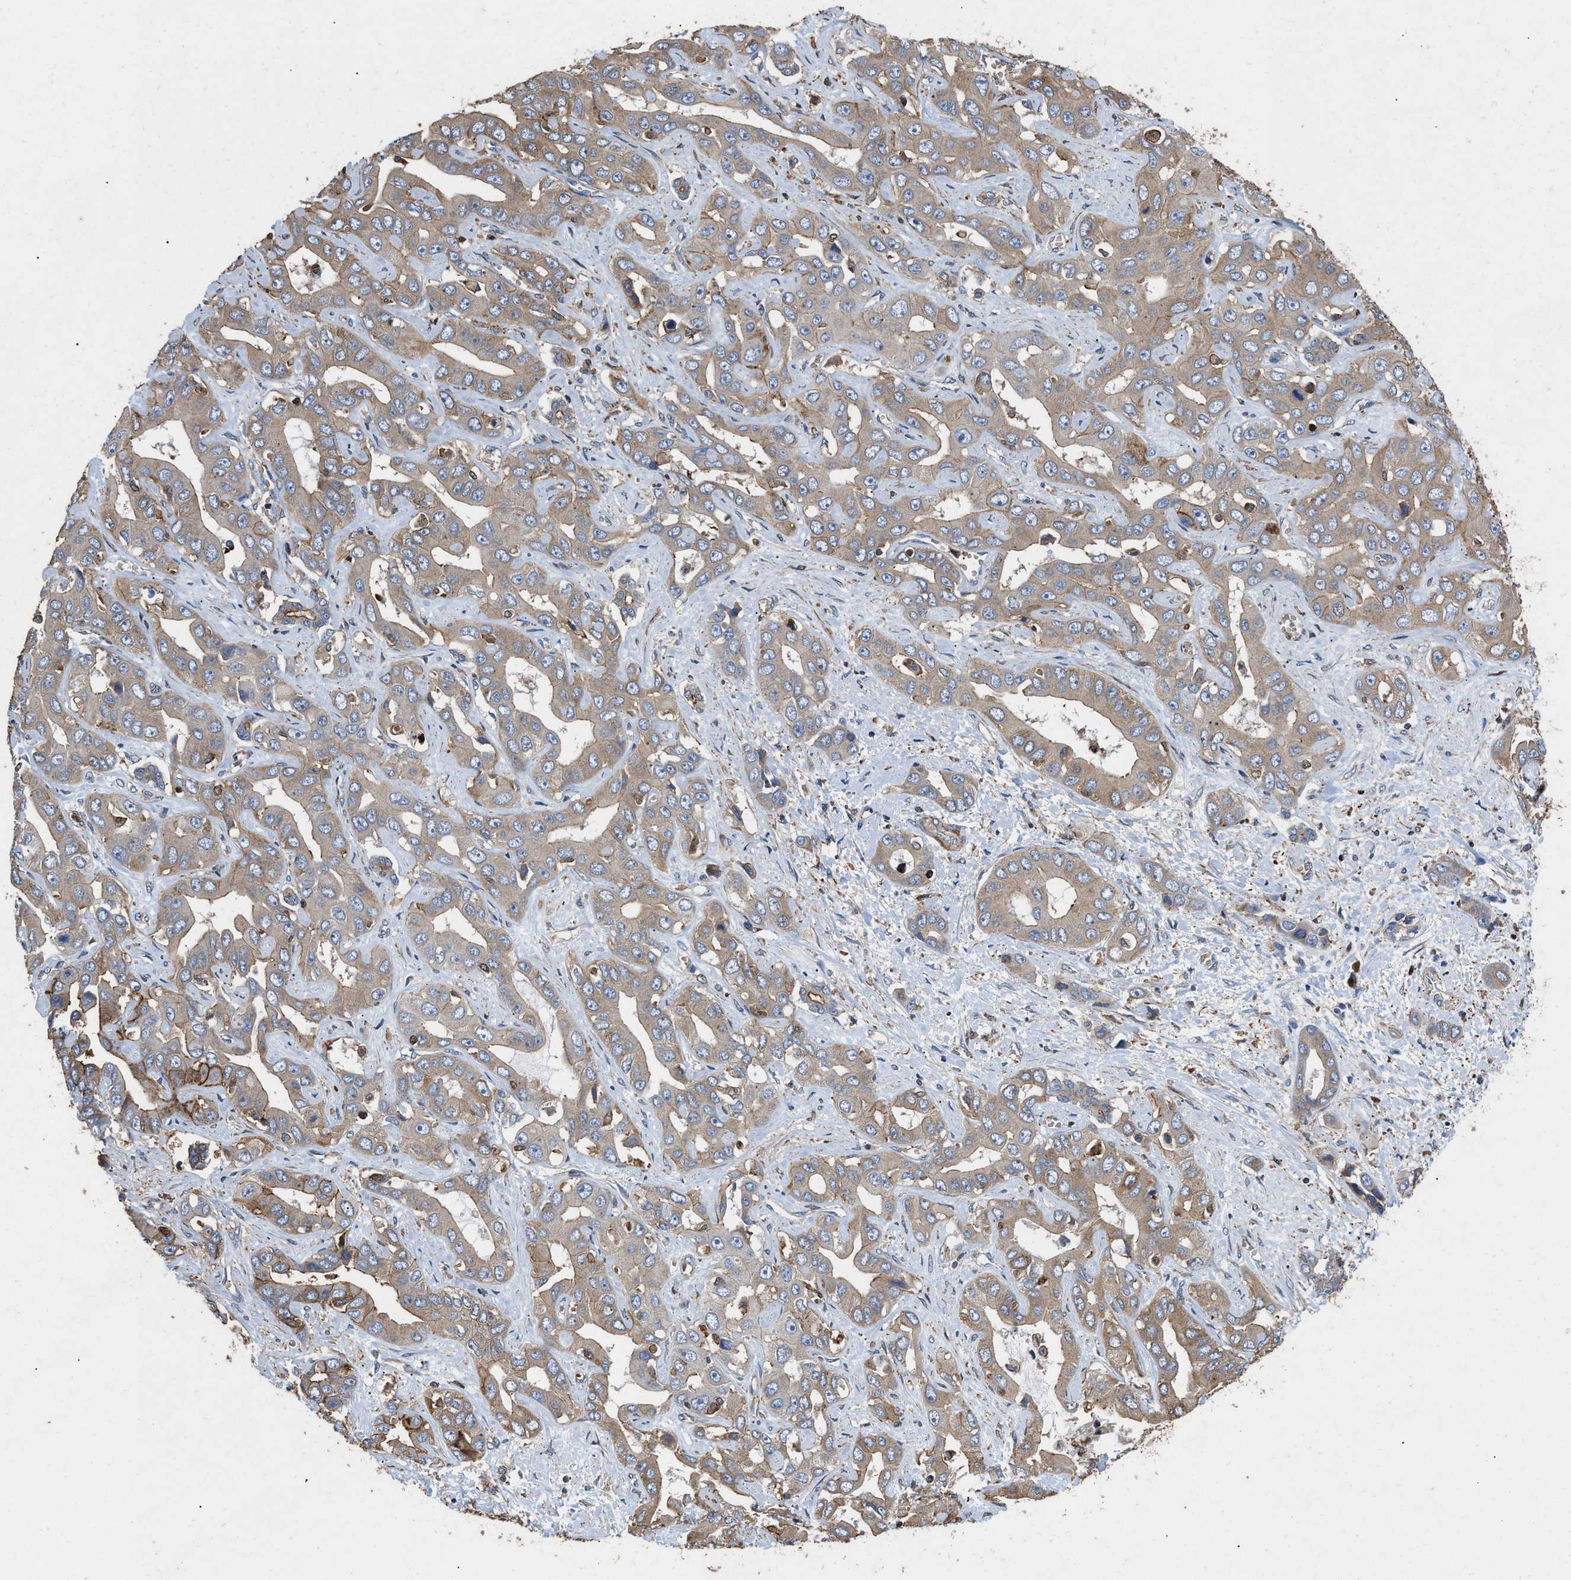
{"staining": {"intensity": "weak", "quantity": ">75%", "location": "cytoplasmic/membranous"}, "tissue": "liver cancer", "cell_type": "Tumor cells", "image_type": "cancer", "snomed": [{"axis": "morphology", "description": "Cholangiocarcinoma"}, {"axis": "topography", "description": "Liver"}], "caption": "This image reveals immunohistochemistry (IHC) staining of human liver cholangiocarcinoma, with low weak cytoplasmic/membranous expression in approximately >75% of tumor cells.", "gene": "LINGO2", "patient": {"sex": "female", "age": 52}}